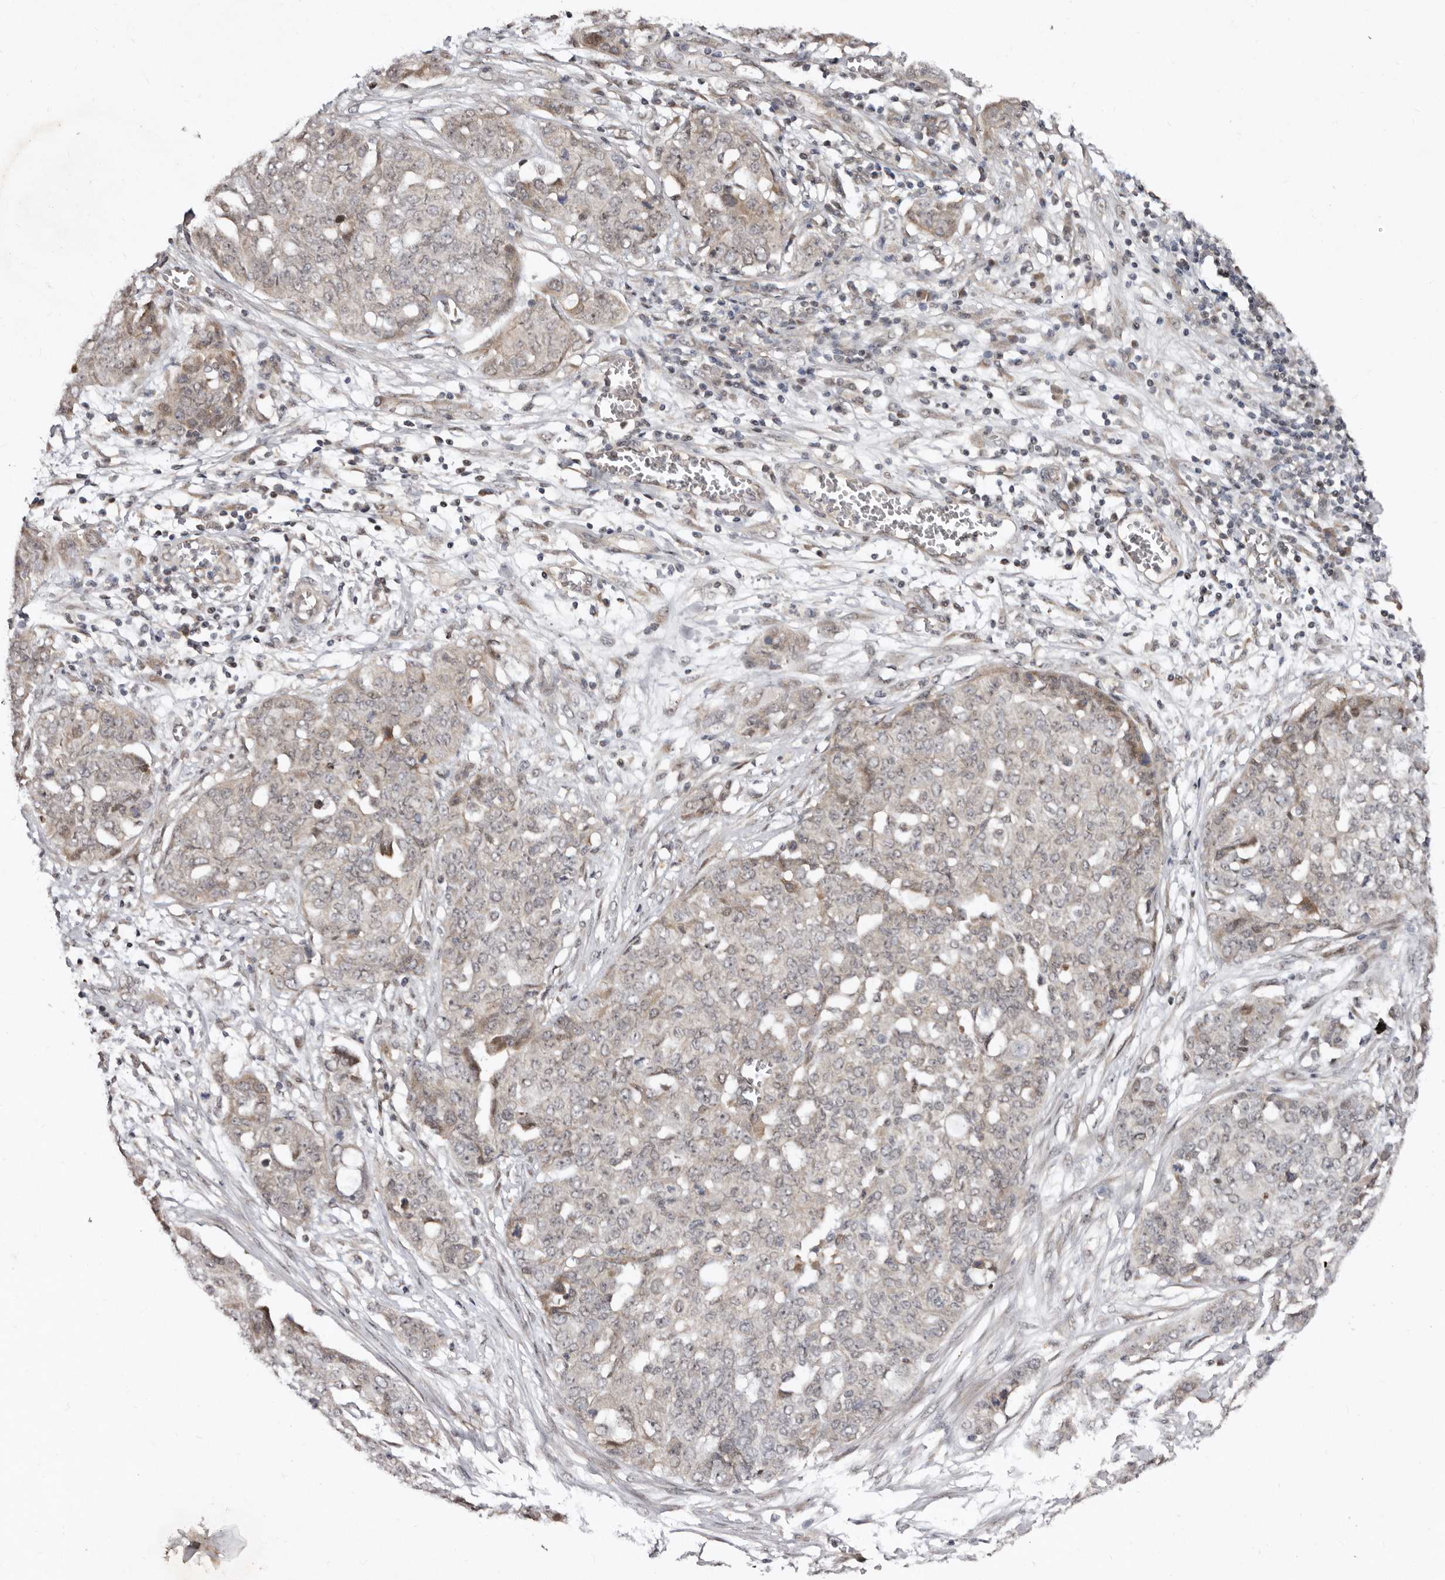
{"staining": {"intensity": "weak", "quantity": ">75%", "location": "cytoplasmic/membranous"}, "tissue": "ovarian cancer", "cell_type": "Tumor cells", "image_type": "cancer", "snomed": [{"axis": "morphology", "description": "Cystadenocarcinoma, serous, NOS"}, {"axis": "topography", "description": "Soft tissue"}, {"axis": "topography", "description": "Ovary"}], "caption": "Human ovarian cancer stained with a protein marker displays weak staining in tumor cells.", "gene": "ABL1", "patient": {"sex": "female", "age": 57}}